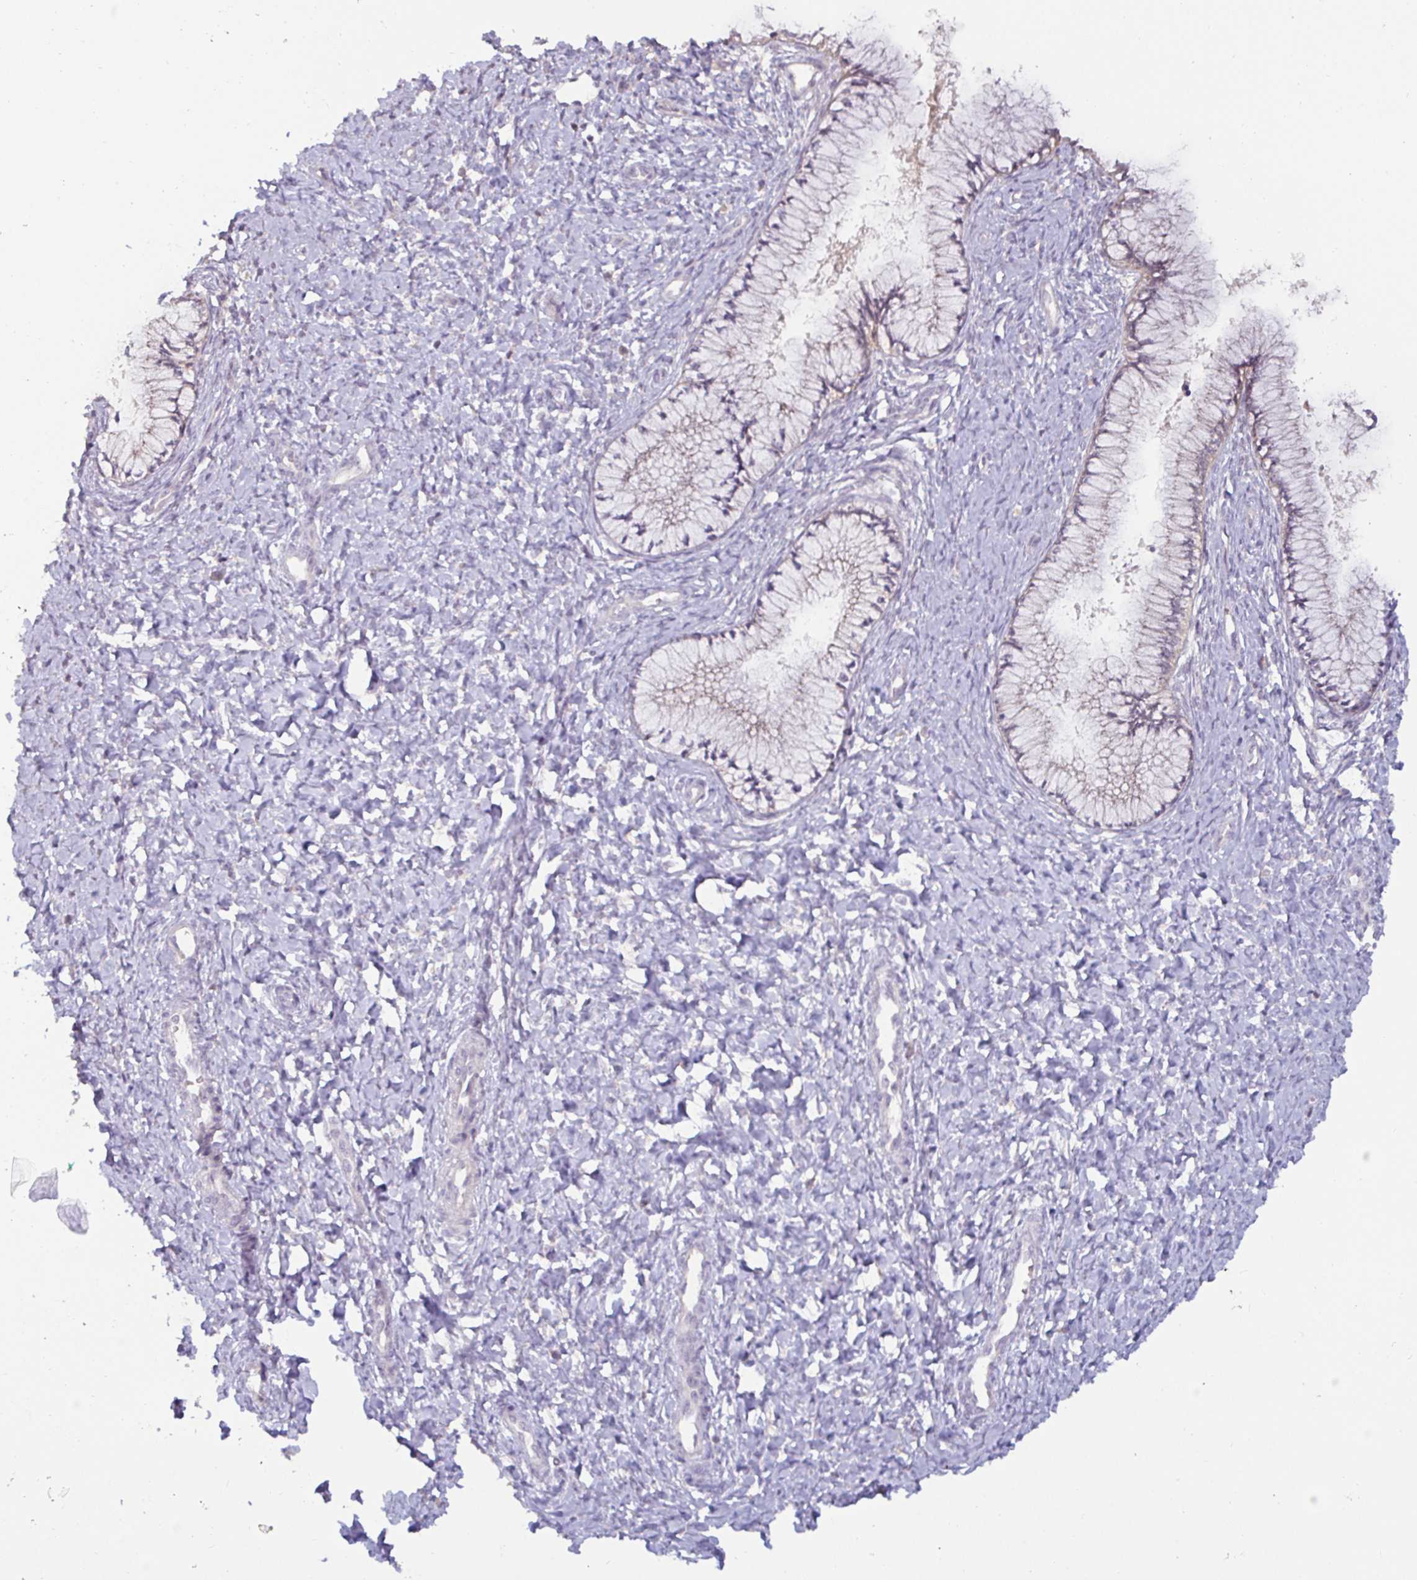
{"staining": {"intensity": "weak", "quantity": "<25%", "location": "cytoplasmic/membranous"}, "tissue": "cervix", "cell_type": "Glandular cells", "image_type": "normal", "snomed": [{"axis": "morphology", "description": "Normal tissue, NOS"}, {"axis": "topography", "description": "Cervix"}], "caption": "Immunohistochemical staining of benign human cervix shows no significant positivity in glandular cells. The staining was performed using DAB (3,3'-diaminobenzidine) to visualize the protein expression in brown, while the nuclei were stained in blue with hematoxylin (Magnification: 20x).", "gene": "GSTM1", "patient": {"sex": "female", "age": 37}}